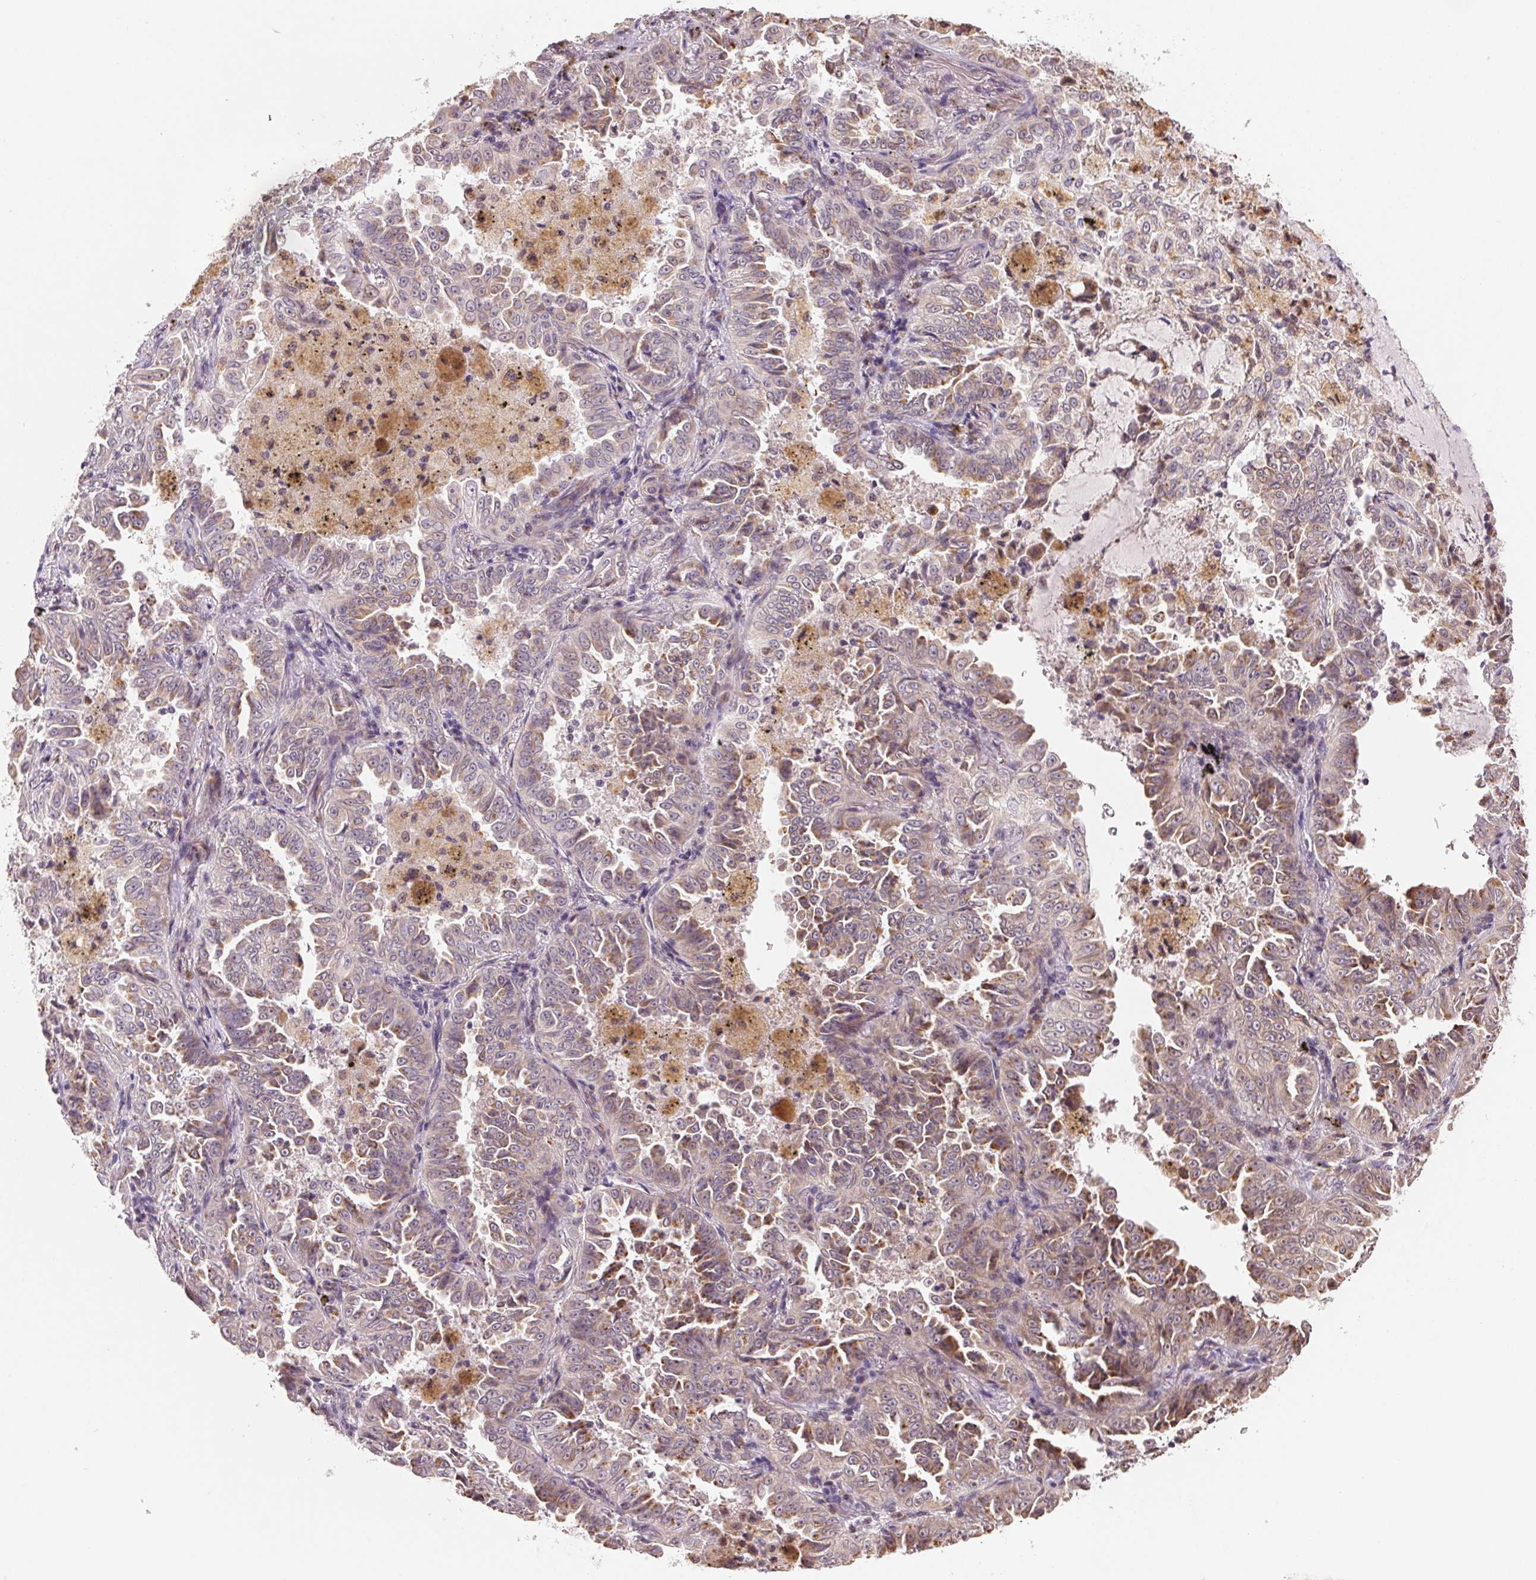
{"staining": {"intensity": "moderate", "quantity": "25%-75%", "location": "cytoplasmic/membranous"}, "tissue": "lung cancer", "cell_type": "Tumor cells", "image_type": "cancer", "snomed": [{"axis": "morphology", "description": "Adenocarcinoma, NOS"}, {"axis": "topography", "description": "Lung"}], "caption": "A medium amount of moderate cytoplasmic/membranous expression is identified in about 25%-75% of tumor cells in adenocarcinoma (lung) tissue.", "gene": "METTL13", "patient": {"sex": "female", "age": 52}}